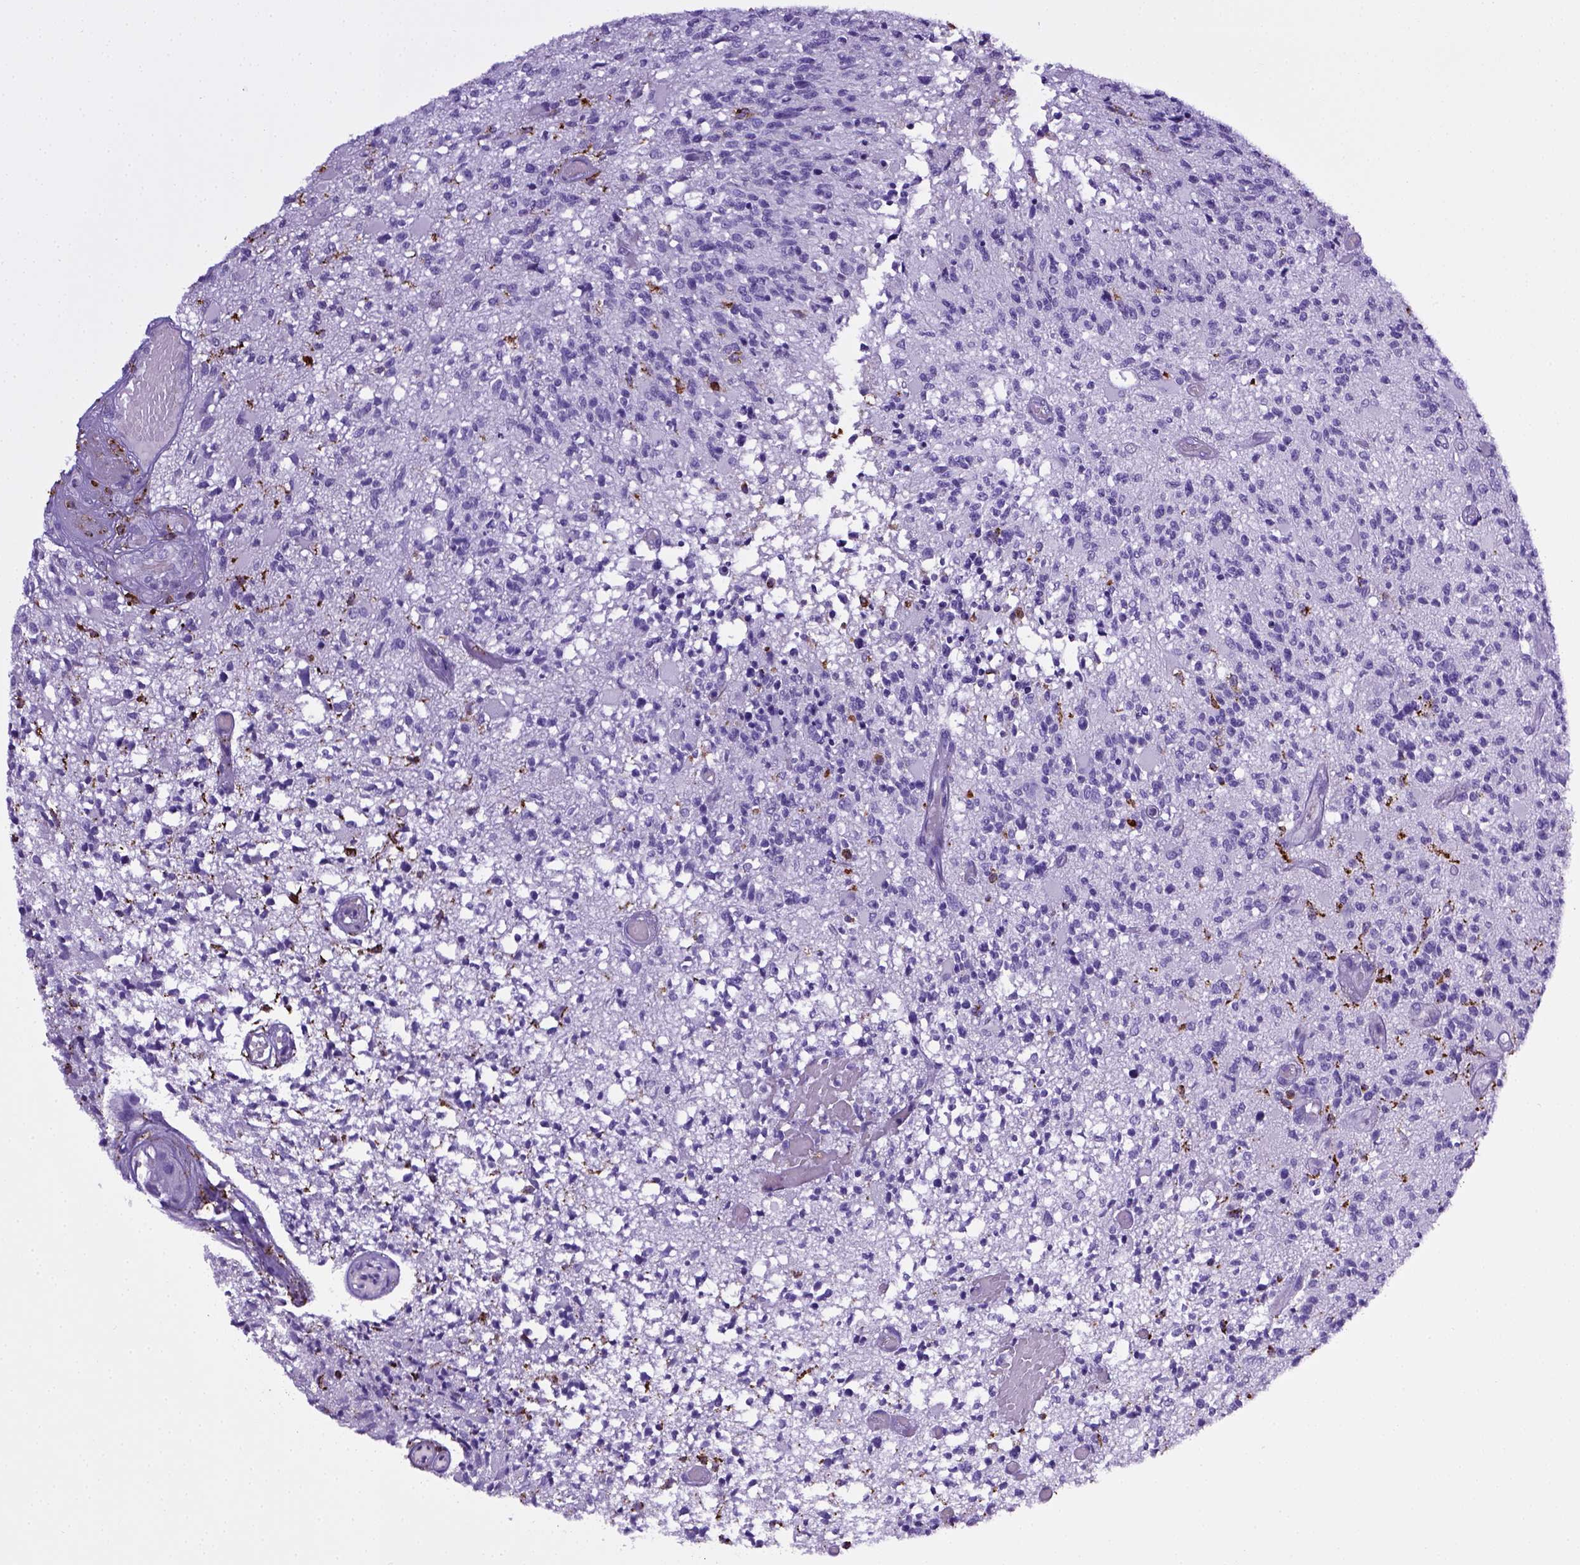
{"staining": {"intensity": "negative", "quantity": "none", "location": "none"}, "tissue": "glioma", "cell_type": "Tumor cells", "image_type": "cancer", "snomed": [{"axis": "morphology", "description": "Glioma, malignant, High grade"}, {"axis": "topography", "description": "Brain"}], "caption": "IHC histopathology image of glioma stained for a protein (brown), which shows no staining in tumor cells.", "gene": "CD68", "patient": {"sex": "female", "age": 63}}